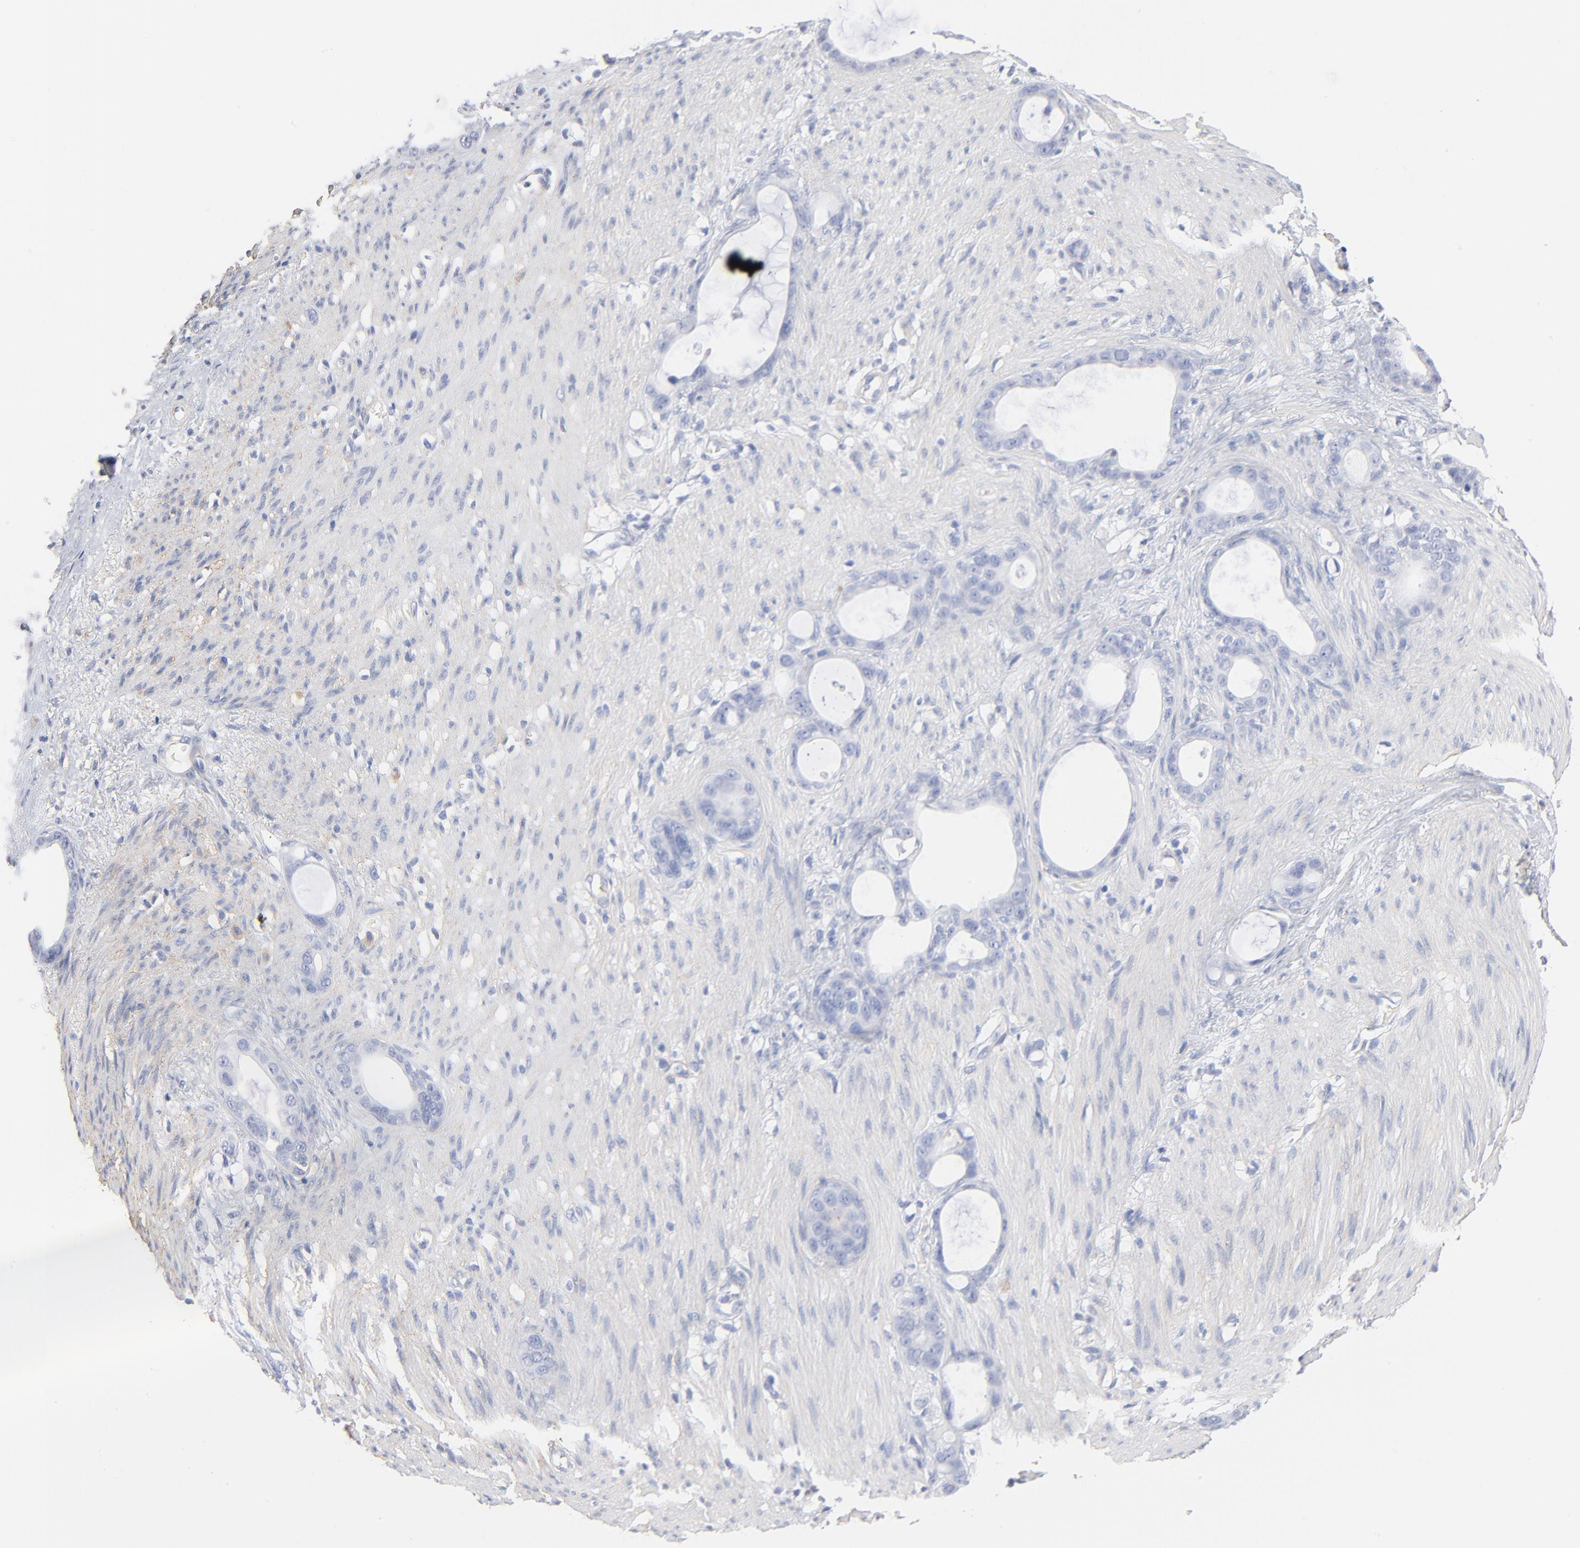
{"staining": {"intensity": "negative", "quantity": "none", "location": "none"}, "tissue": "stomach cancer", "cell_type": "Tumor cells", "image_type": "cancer", "snomed": [{"axis": "morphology", "description": "Adenocarcinoma, NOS"}, {"axis": "topography", "description": "Stomach"}], "caption": "The photomicrograph demonstrates no staining of tumor cells in stomach cancer.", "gene": "AGTR1", "patient": {"sex": "female", "age": 75}}